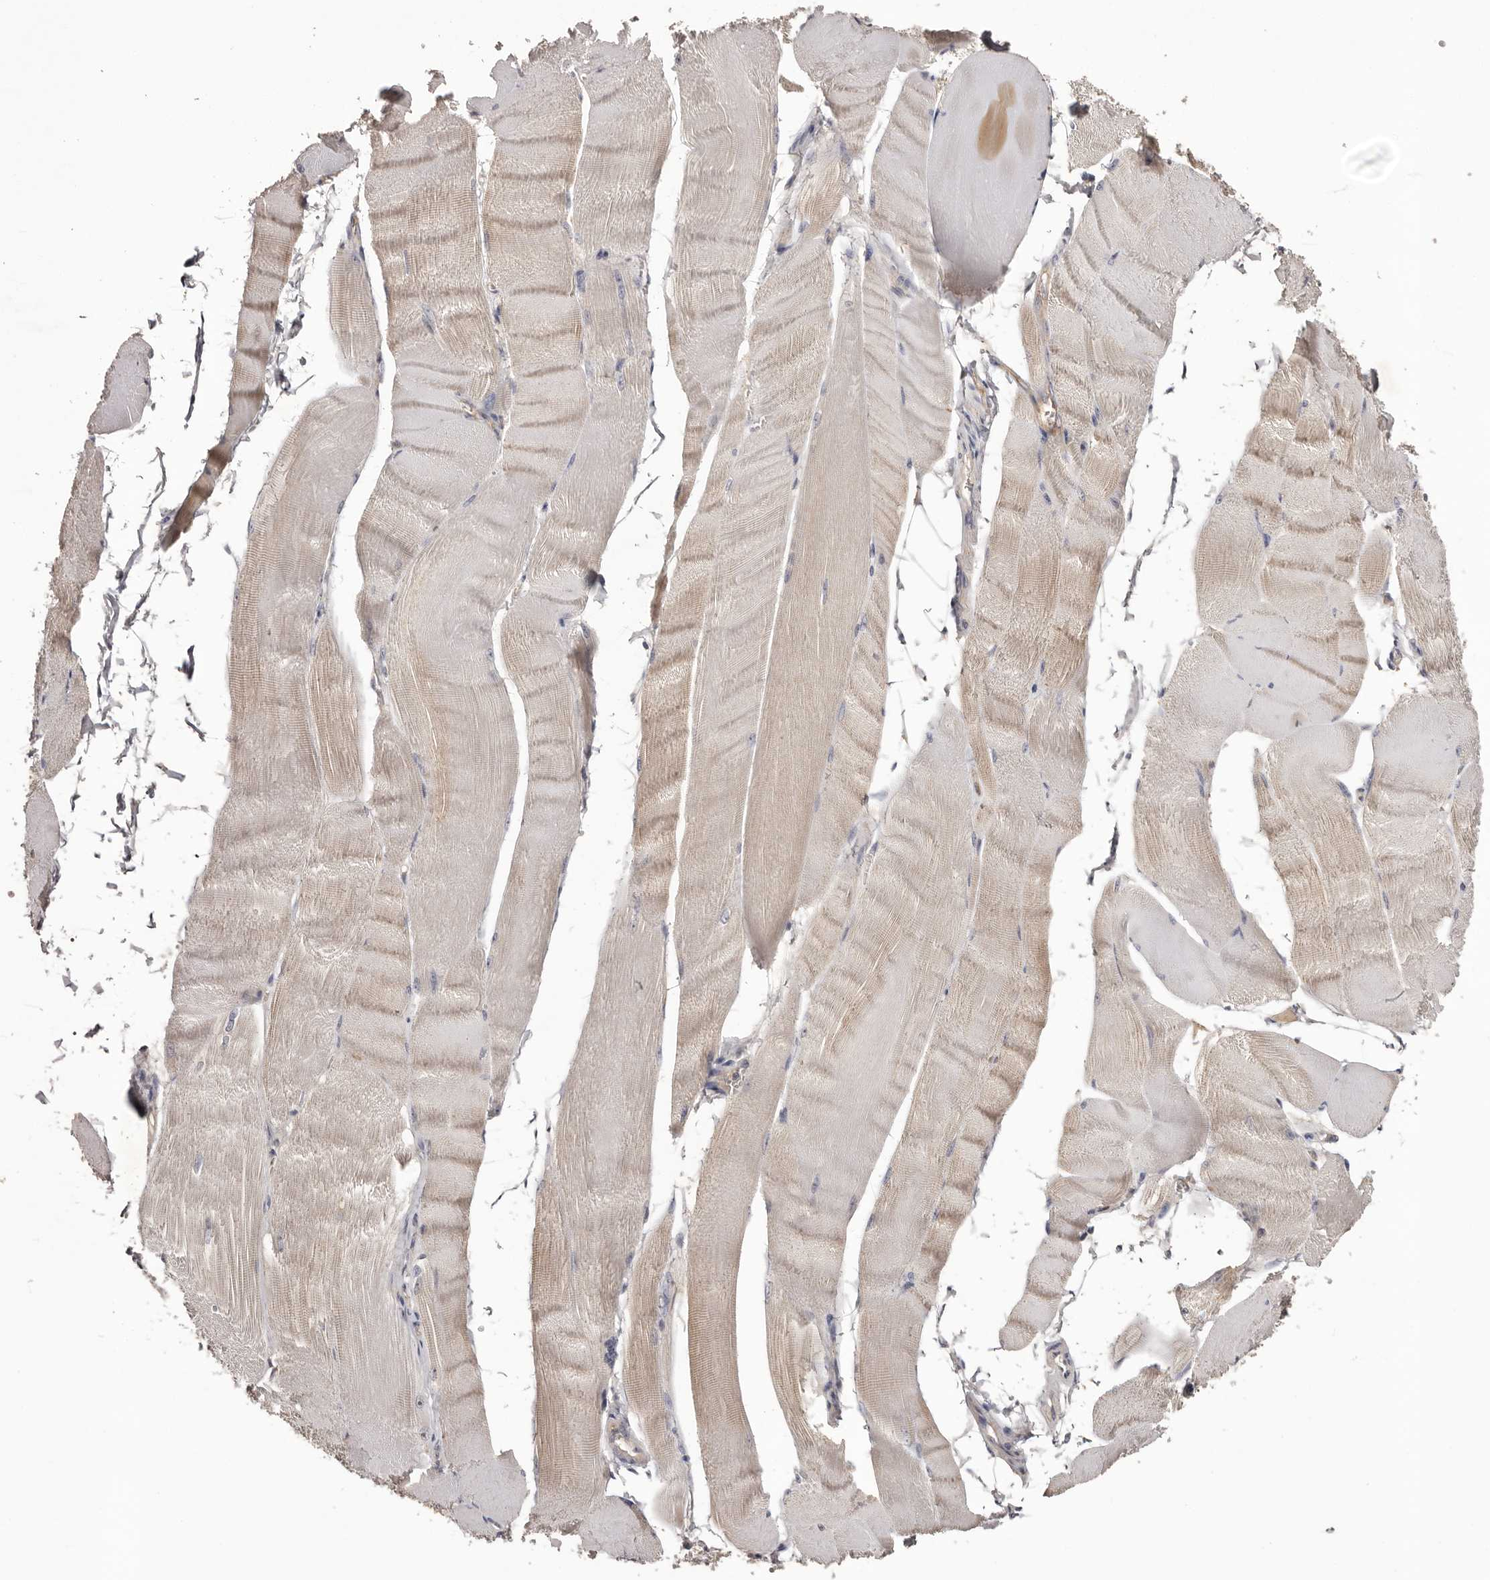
{"staining": {"intensity": "weak", "quantity": "<25%", "location": "cytoplasmic/membranous"}, "tissue": "skeletal muscle", "cell_type": "Myocytes", "image_type": "normal", "snomed": [{"axis": "morphology", "description": "Normal tissue, NOS"}, {"axis": "morphology", "description": "Basal cell carcinoma"}, {"axis": "topography", "description": "Skeletal muscle"}], "caption": "IHC image of benign skeletal muscle stained for a protein (brown), which demonstrates no expression in myocytes. (Brightfield microscopy of DAB (3,3'-diaminobenzidine) IHC at high magnification).", "gene": "LTV1", "patient": {"sex": "female", "age": 64}}